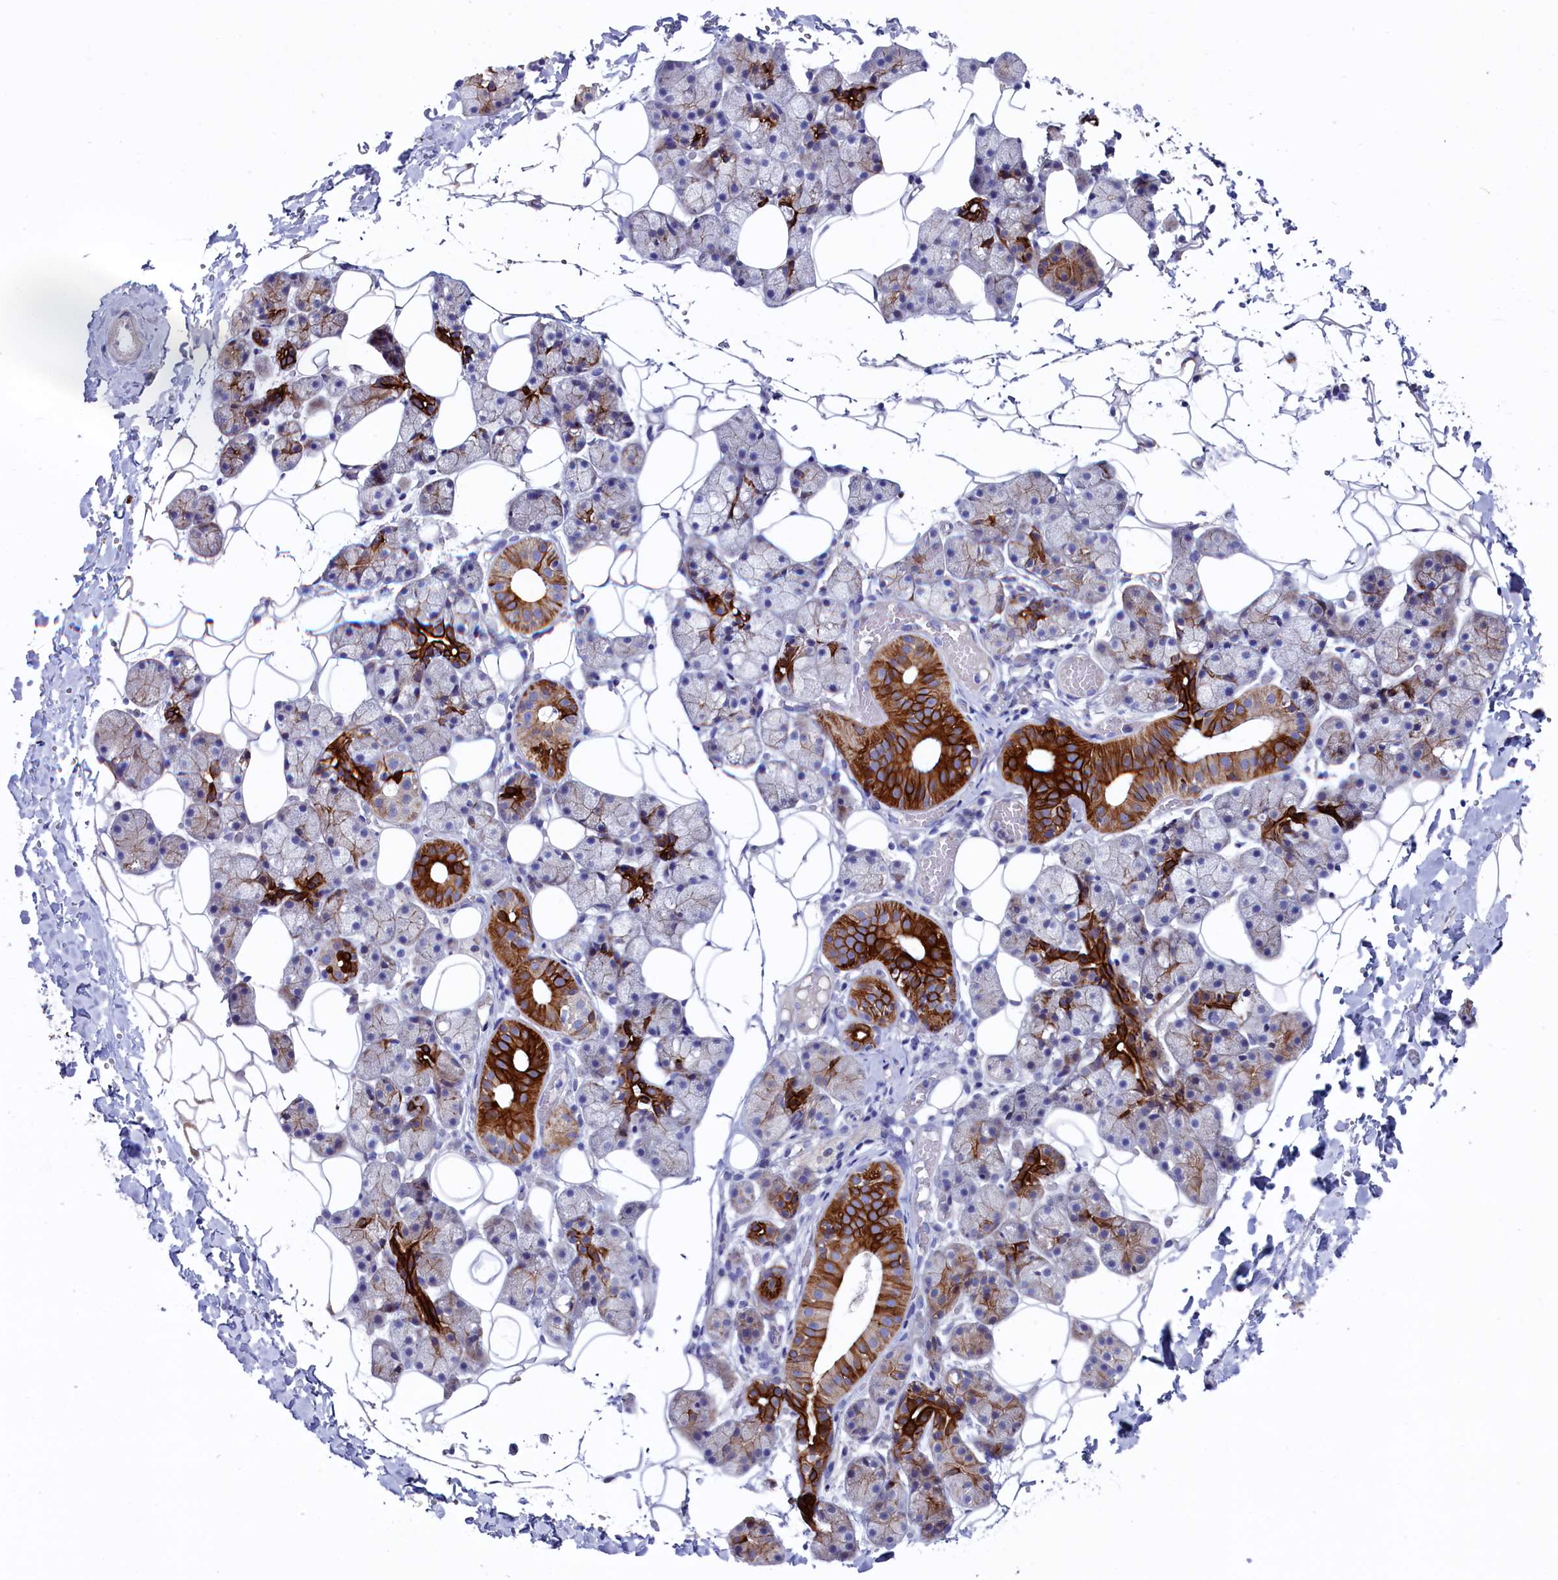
{"staining": {"intensity": "strong", "quantity": "25%-75%", "location": "cytoplasmic/membranous"}, "tissue": "salivary gland", "cell_type": "Glandular cells", "image_type": "normal", "snomed": [{"axis": "morphology", "description": "Normal tissue, NOS"}, {"axis": "topography", "description": "Salivary gland"}], "caption": "Protein analysis of unremarkable salivary gland demonstrates strong cytoplasmic/membranous staining in approximately 25%-75% of glandular cells.", "gene": "NUDT7", "patient": {"sex": "female", "age": 33}}